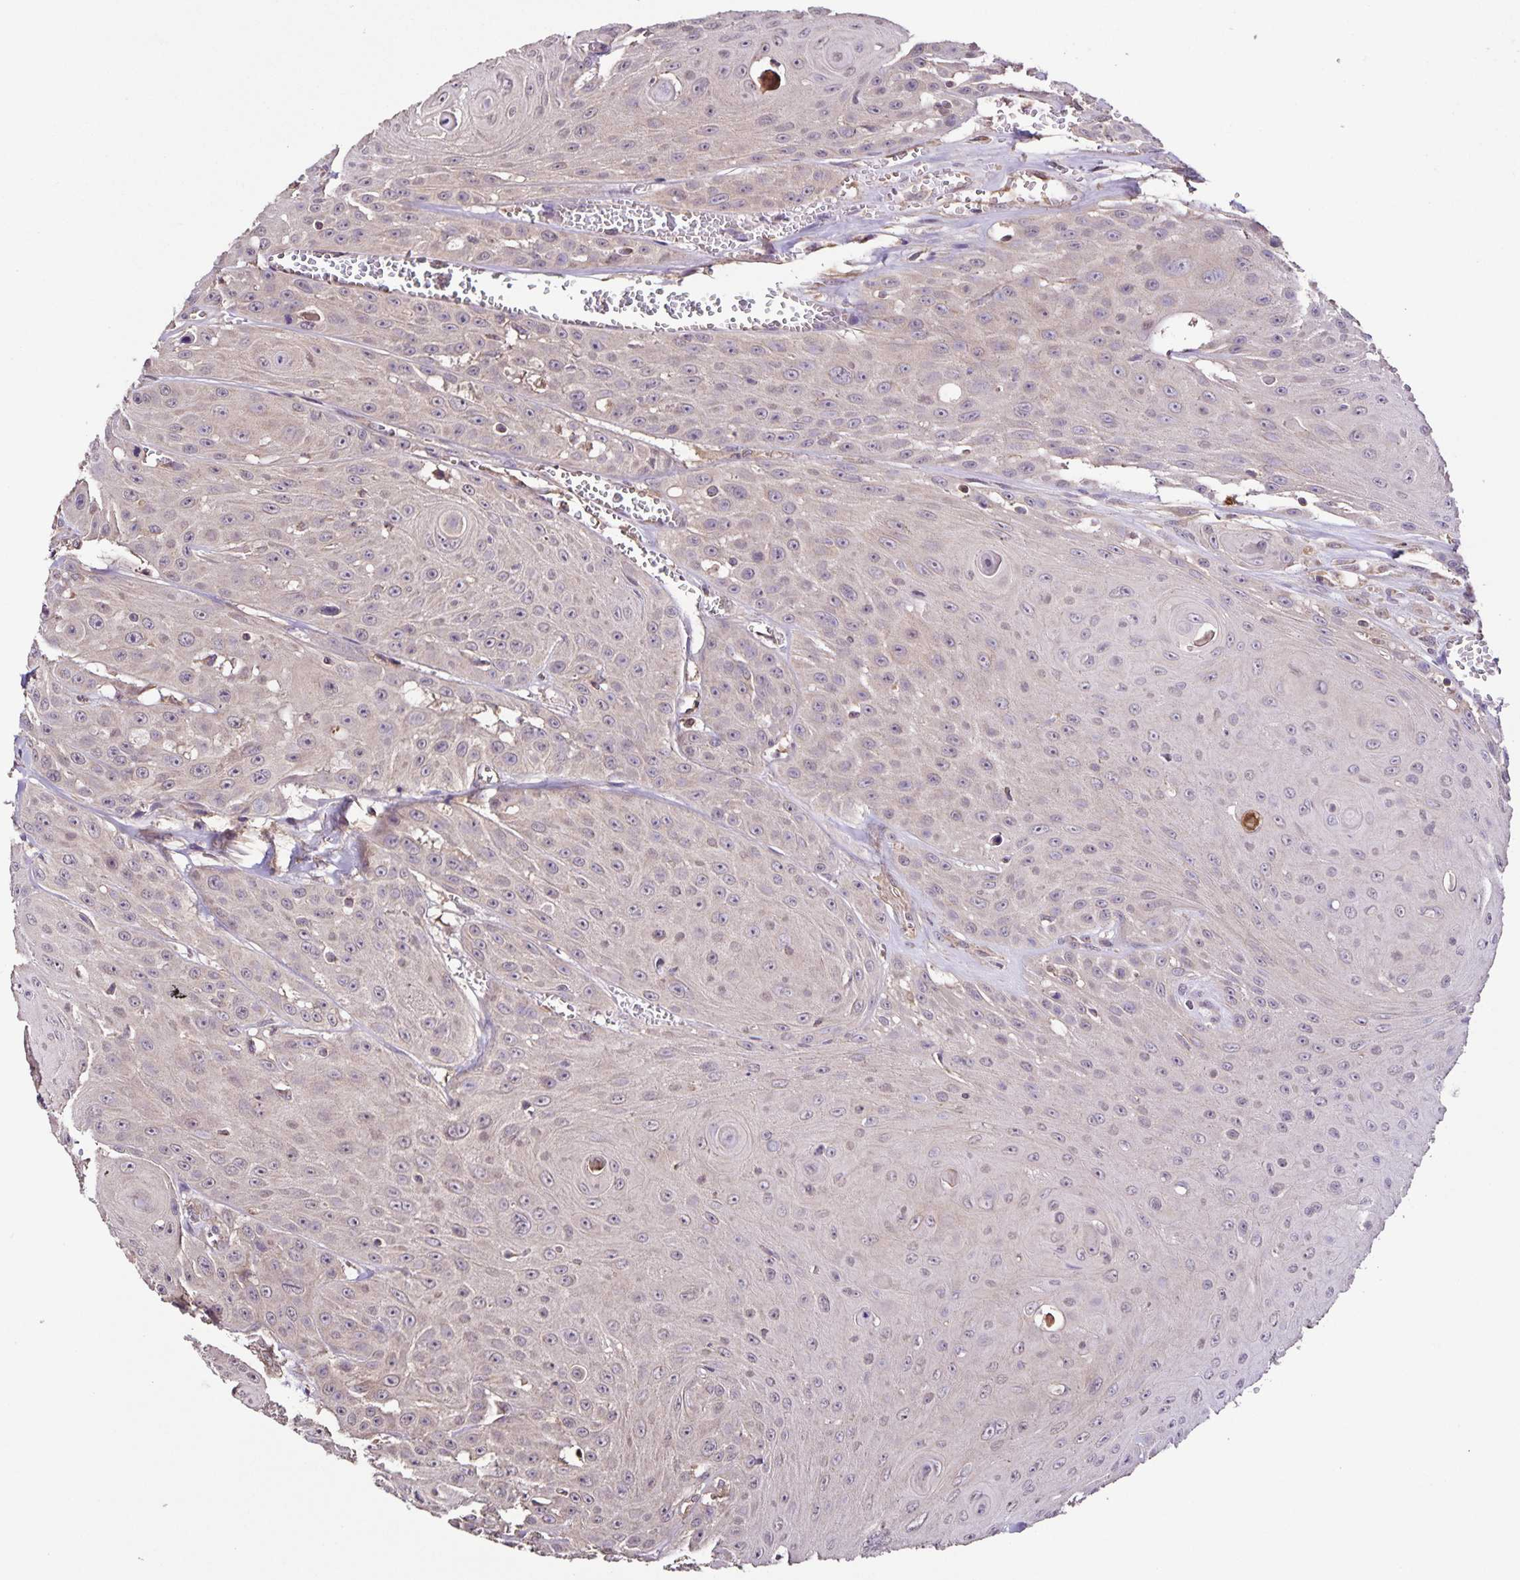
{"staining": {"intensity": "negative", "quantity": "none", "location": "none"}, "tissue": "head and neck cancer", "cell_type": "Tumor cells", "image_type": "cancer", "snomed": [{"axis": "morphology", "description": "Squamous cell carcinoma, NOS"}, {"axis": "topography", "description": "Oral tissue"}, {"axis": "topography", "description": "Head-Neck"}], "caption": "Immunohistochemical staining of head and neck cancer (squamous cell carcinoma) reveals no significant positivity in tumor cells.", "gene": "MAN1A1", "patient": {"sex": "male", "age": 81}}